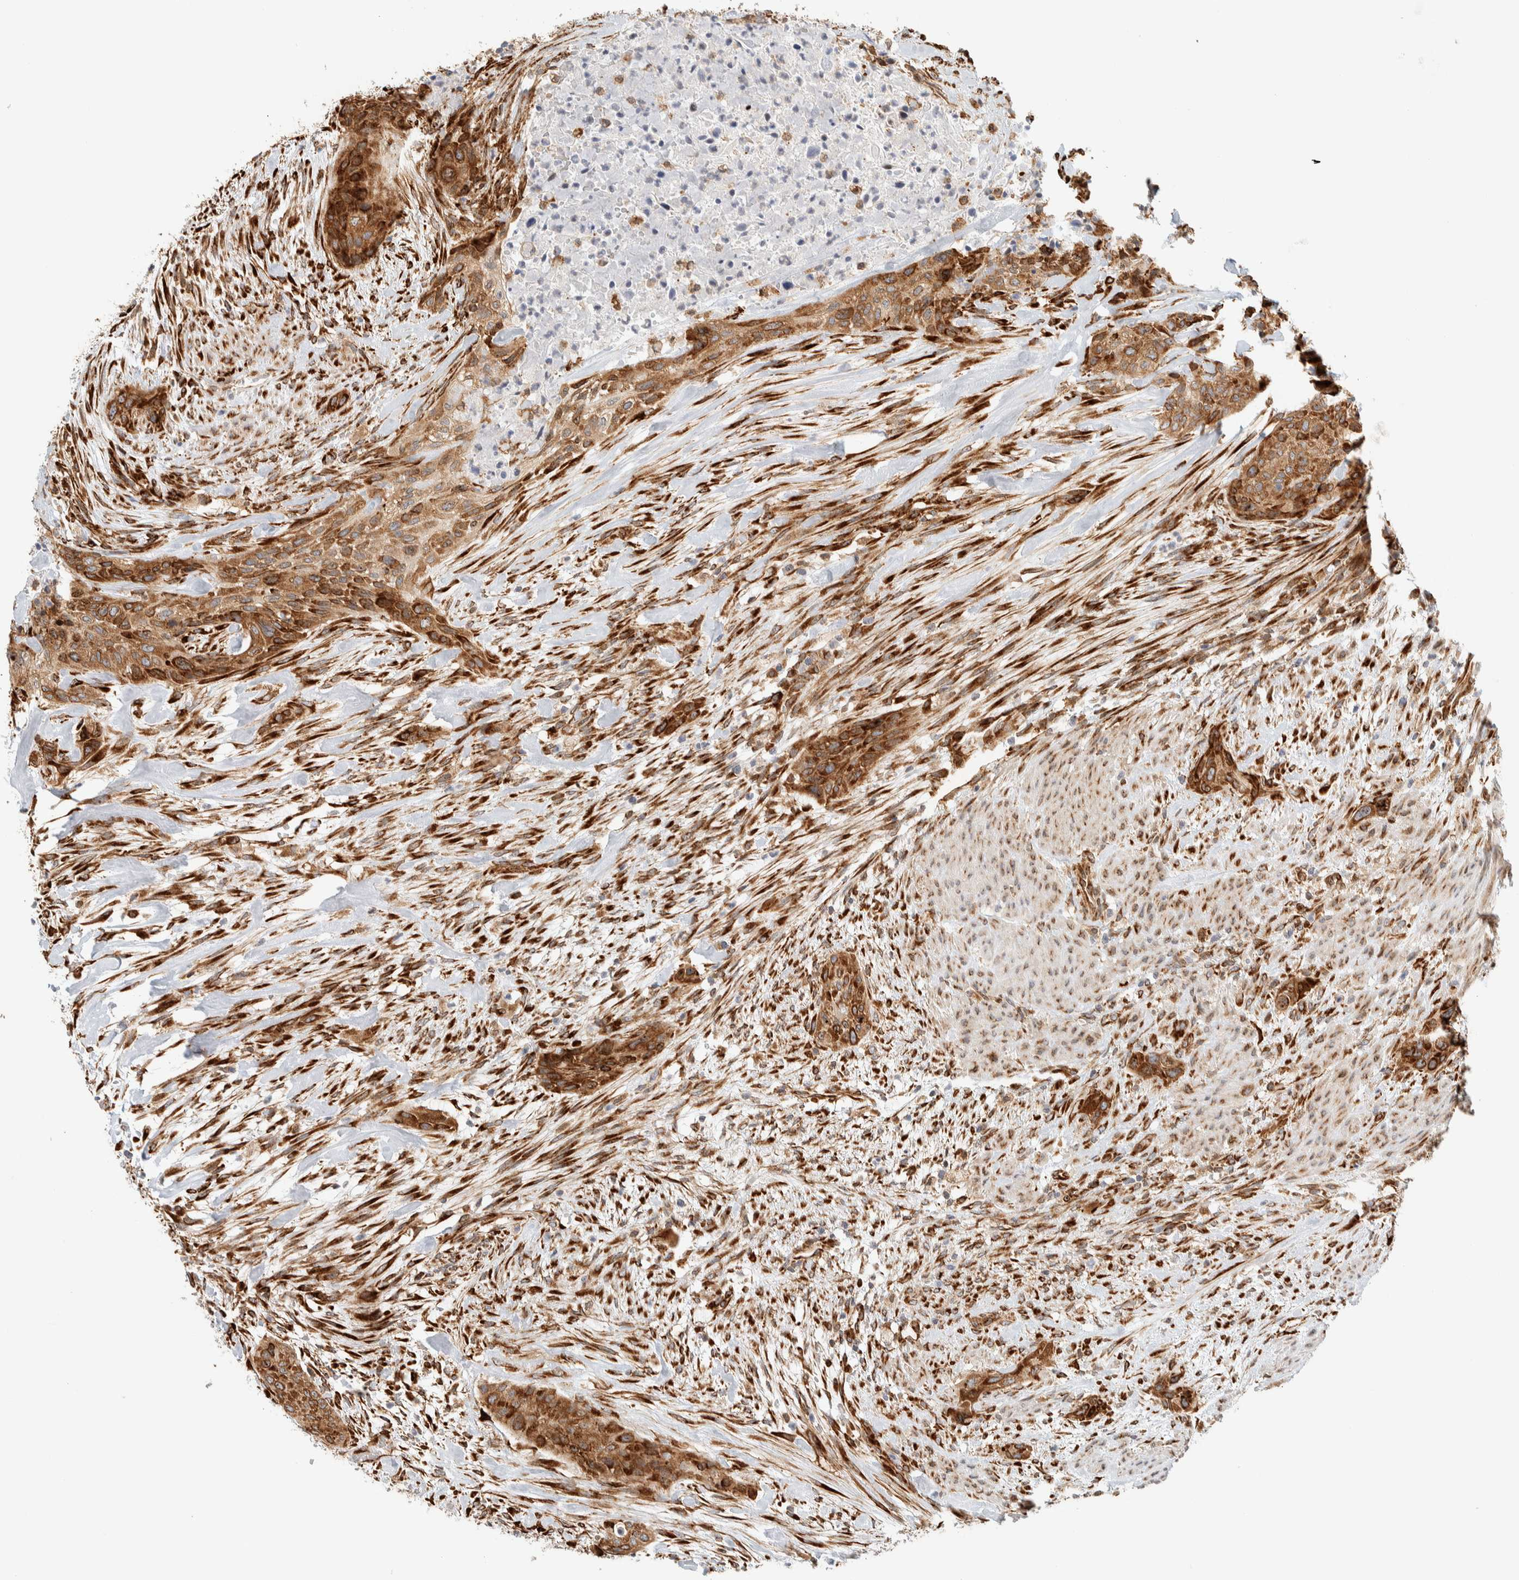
{"staining": {"intensity": "strong", "quantity": ">75%", "location": "cytoplasmic/membranous"}, "tissue": "urothelial cancer", "cell_type": "Tumor cells", "image_type": "cancer", "snomed": [{"axis": "morphology", "description": "Urothelial carcinoma, High grade"}, {"axis": "topography", "description": "Urinary bladder"}], "caption": "A histopathology image of human urothelial cancer stained for a protein shows strong cytoplasmic/membranous brown staining in tumor cells.", "gene": "LLGL2", "patient": {"sex": "male", "age": 35}}